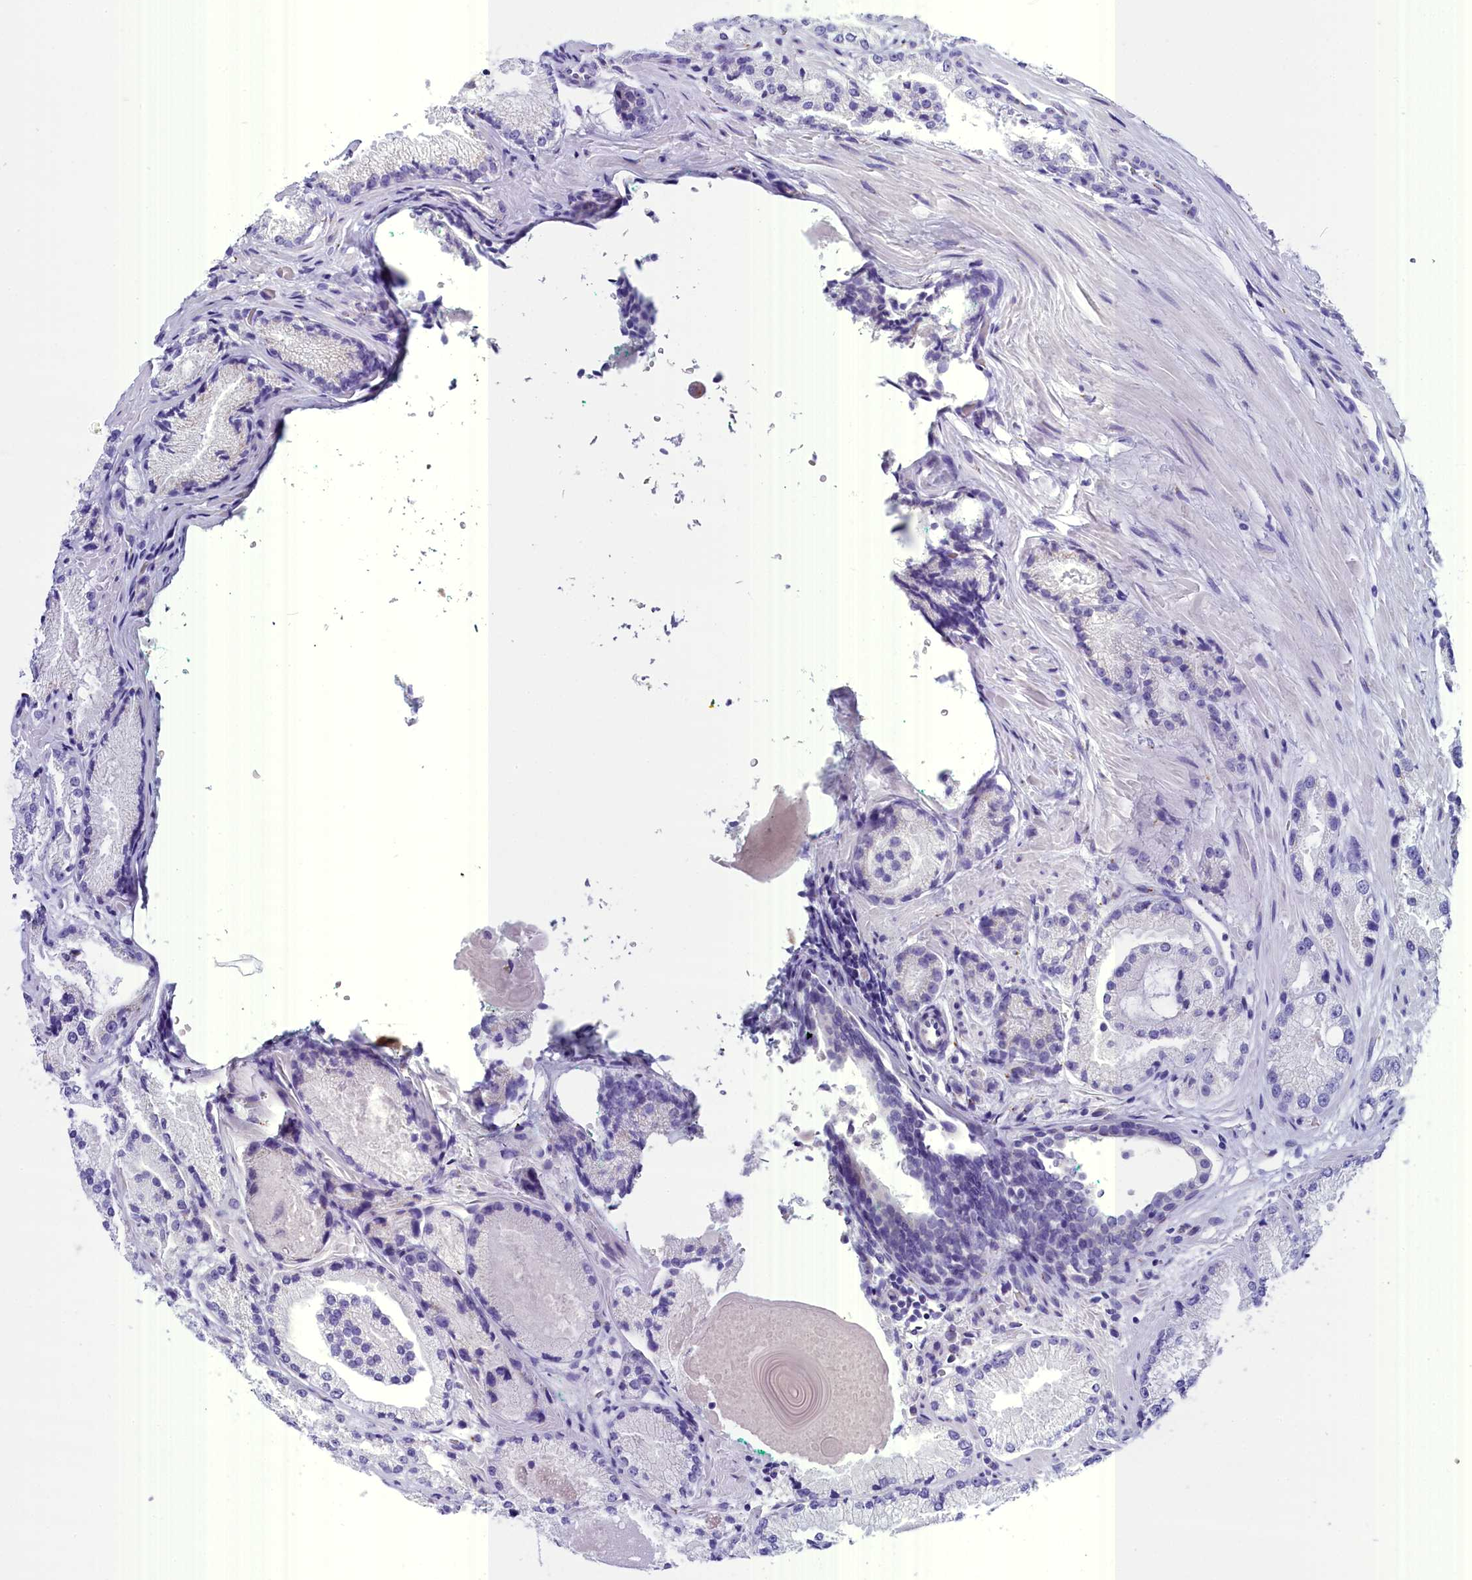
{"staining": {"intensity": "negative", "quantity": "none", "location": "none"}, "tissue": "prostate cancer", "cell_type": "Tumor cells", "image_type": "cancer", "snomed": [{"axis": "morphology", "description": "Adenocarcinoma, High grade"}, {"axis": "topography", "description": "Prostate"}], "caption": "Image shows no significant protein staining in tumor cells of prostate cancer (high-grade adenocarcinoma). (DAB immunohistochemistry (IHC) with hematoxylin counter stain).", "gene": "AP3B2", "patient": {"sex": "male", "age": 73}}